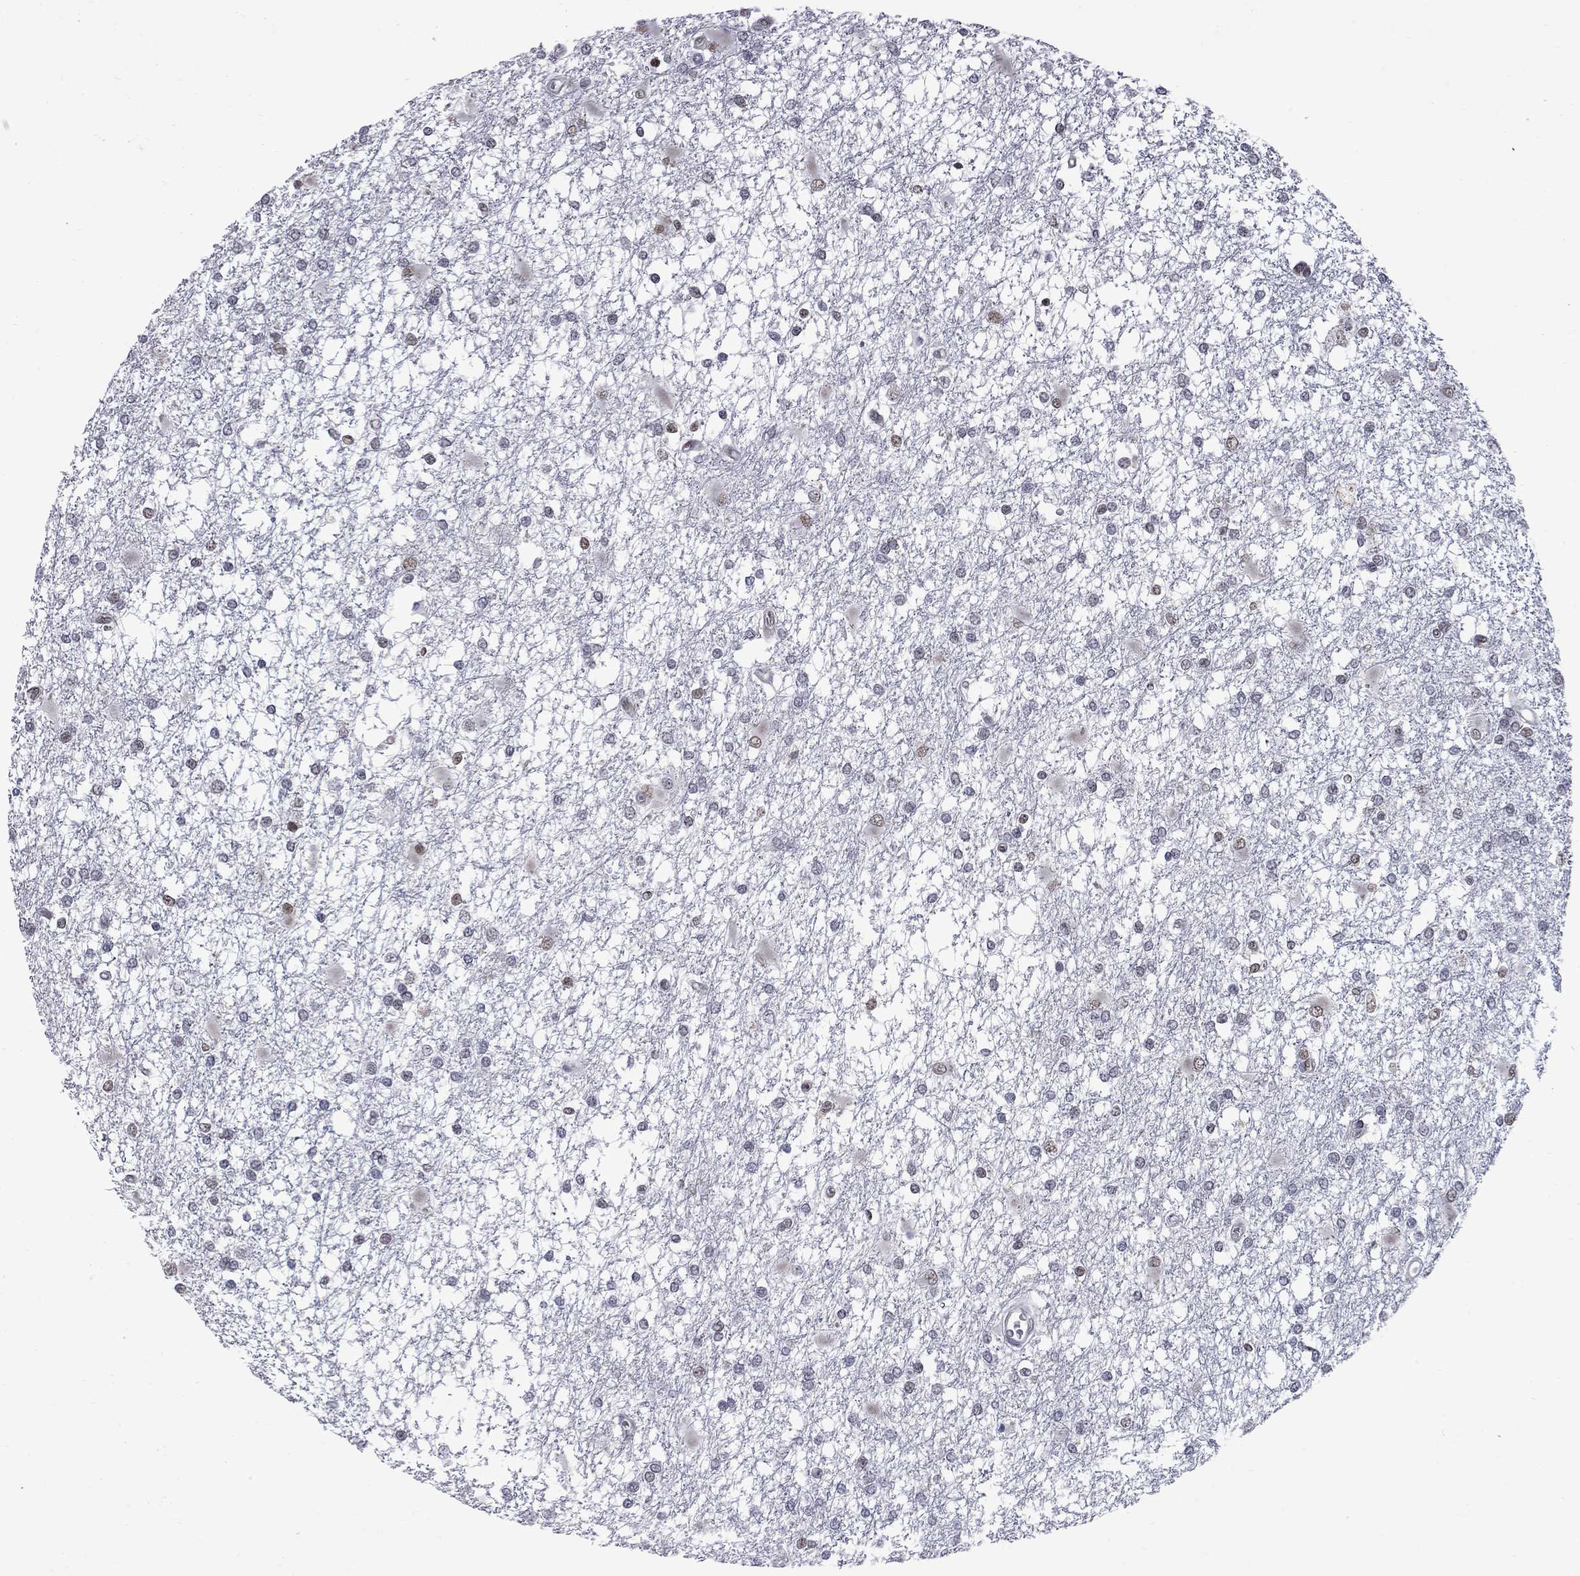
{"staining": {"intensity": "weak", "quantity": "<25%", "location": "nuclear"}, "tissue": "glioma", "cell_type": "Tumor cells", "image_type": "cancer", "snomed": [{"axis": "morphology", "description": "Glioma, malignant, High grade"}, {"axis": "topography", "description": "Cerebral cortex"}], "caption": "The immunohistochemistry (IHC) photomicrograph has no significant positivity in tumor cells of malignant glioma (high-grade) tissue.", "gene": "RFWD3", "patient": {"sex": "male", "age": 79}}